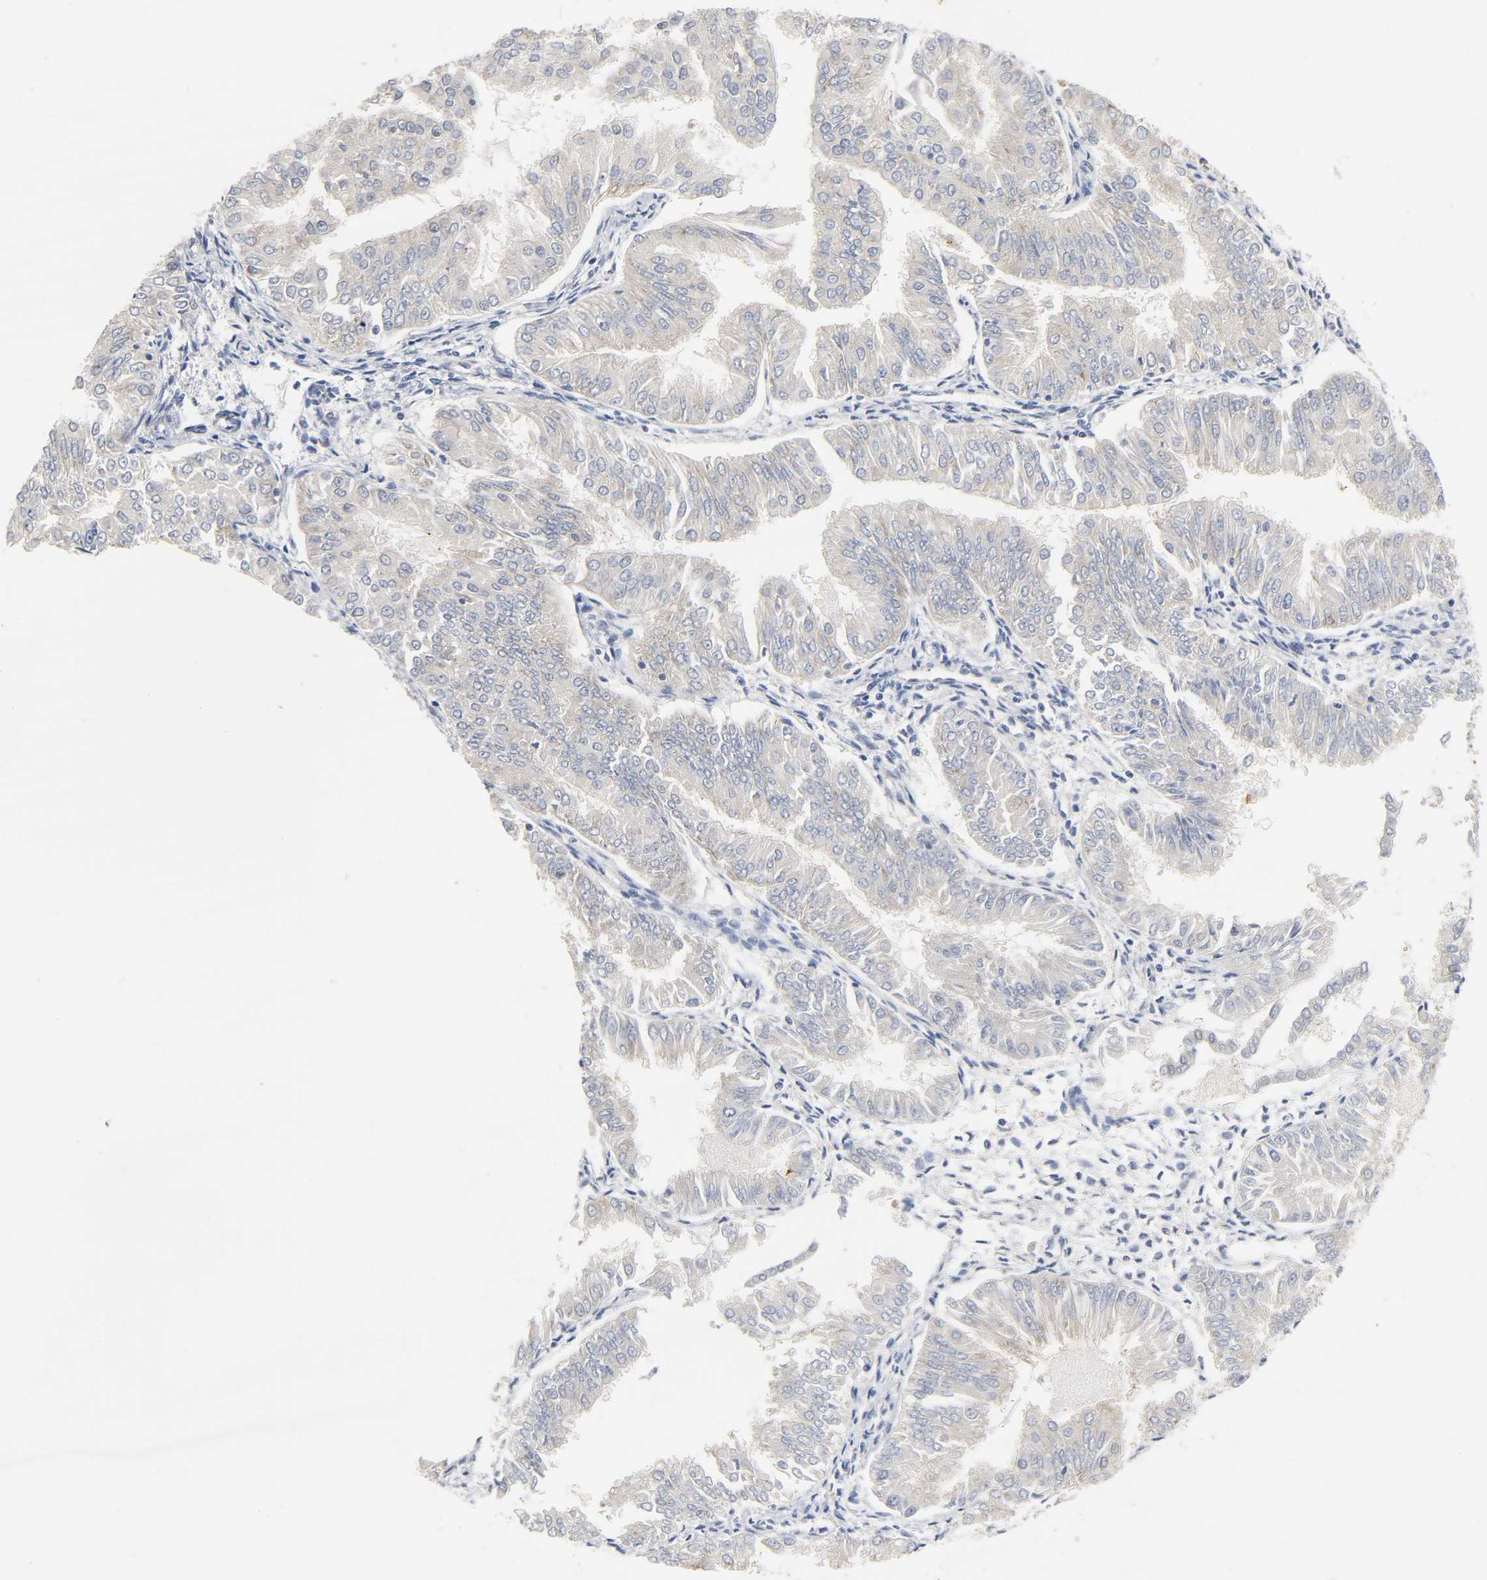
{"staining": {"intensity": "weak", "quantity": ">75%", "location": "cytoplasmic/membranous"}, "tissue": "endometrial cancer", "cell_type": "Tumor cells", "image_type": "cancer", "snomed": [{"axis": "morphology", "description": "Adenocarcinoma, NOS"}, {"axis": "topography", "description": "Endometrium"}], "caption": "Endometrial cancer (adenocarcinoma) tissue shows weak cytoplasmic/membranous staining in approximately >75% of tumor cells", "gene": "FYN", "patient": {"sex": "female", "age": 53}}